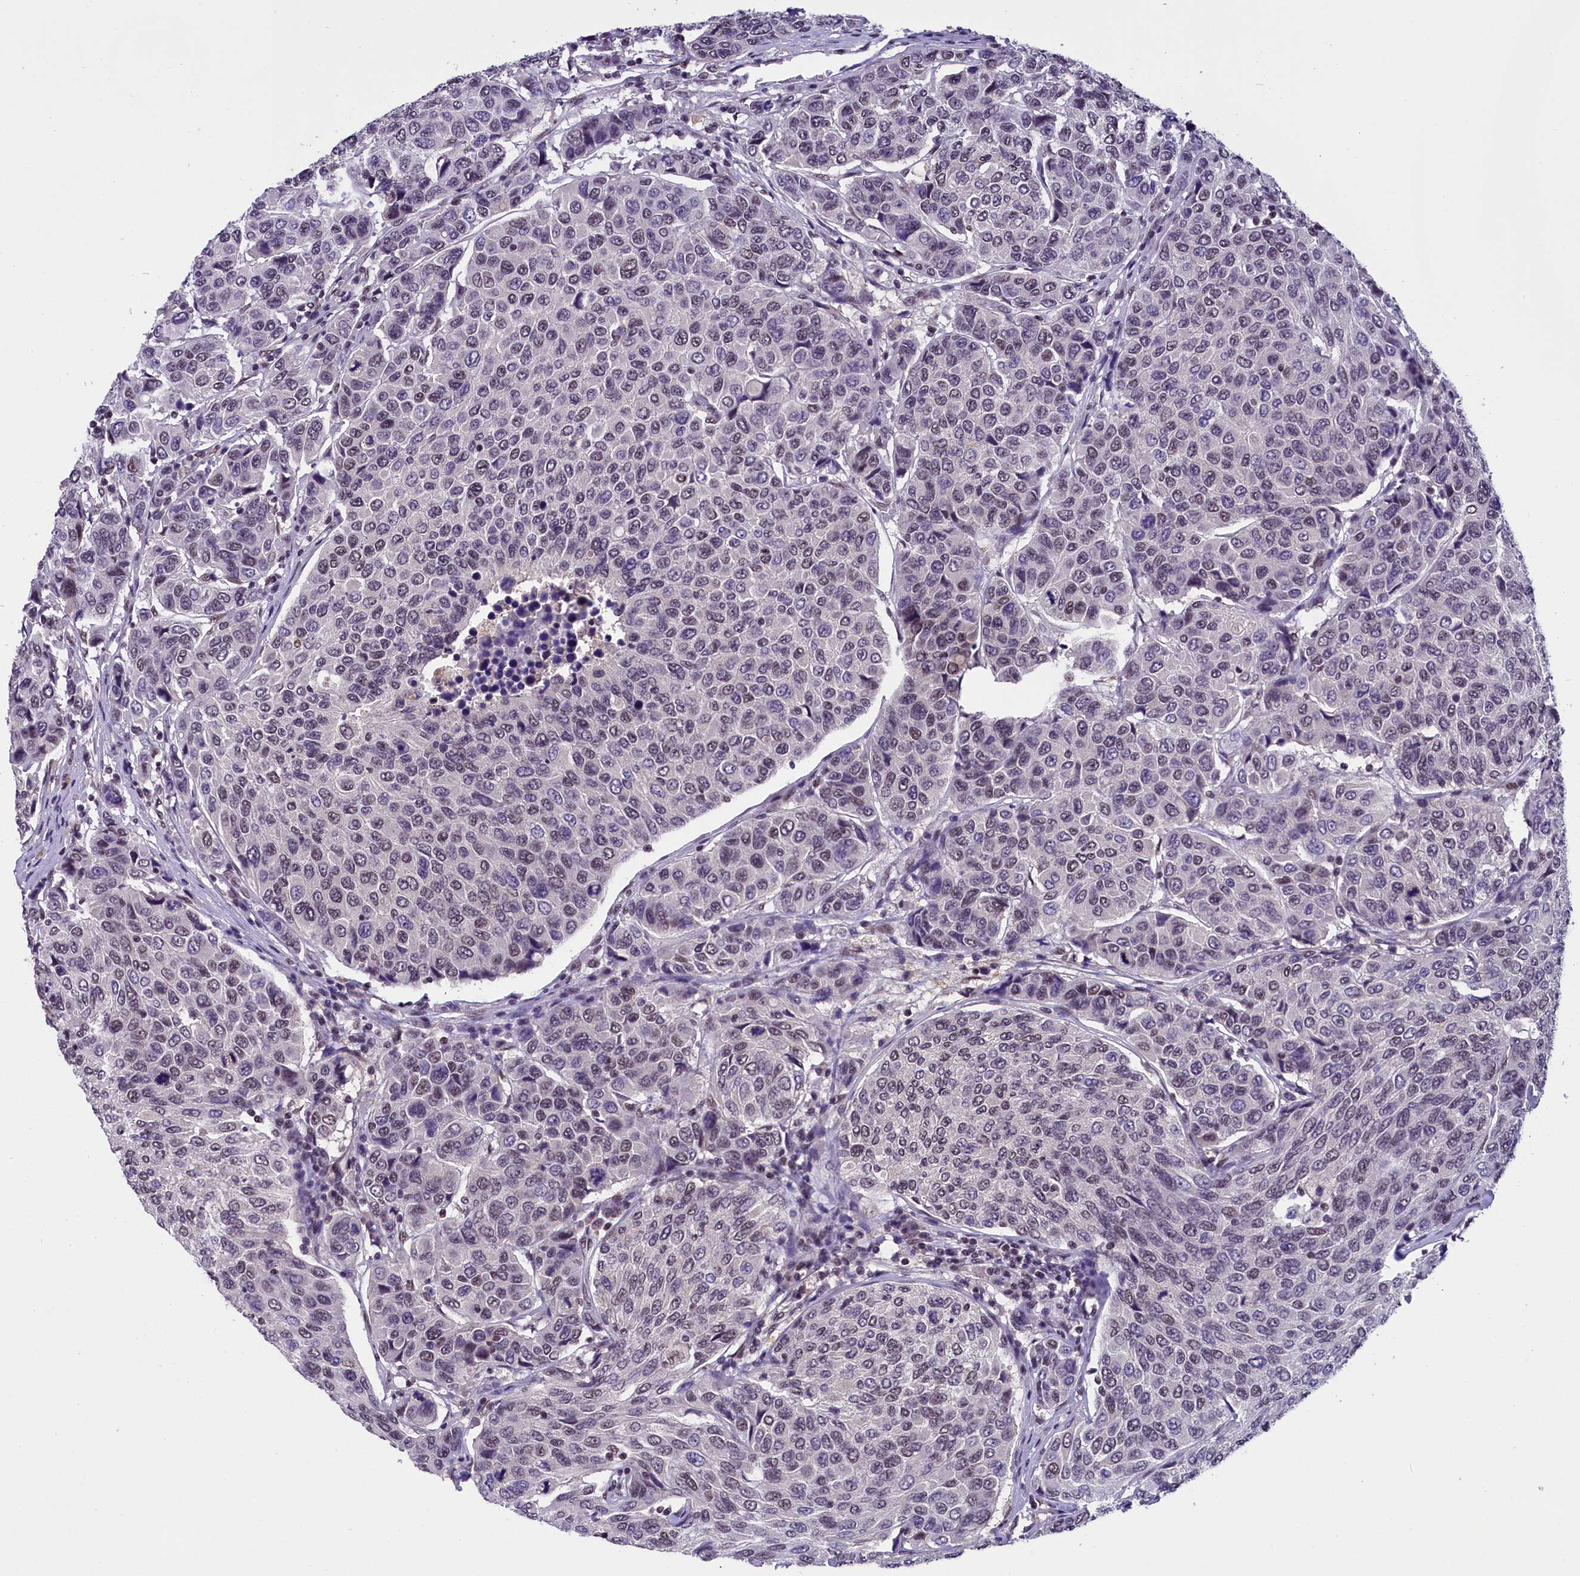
{"staining": {"intensity": "weak", "quantity": "<25%", "location": "nuclear"}, "tissue": "breast cancer", "cell_type": "Tumor cells", "image_type": "cancer", "snomed": [{"axis": "morphology", "description": "Duct carcinoma"}, {"axis": "topography", "description": "Breast"}], "caption": "The immunohistochemistry (IHC) micrograph has no significant staining in tumor cells of breast cancer (intraductal carcinoma) tissue. The staining was performed using DAB to visualize the protein expression in brown, while the nuclei were stained in blue with hematoxylin (Magnification: 20x).", "gene": "ZC3H4", "patient": {"sex": "female", "age": 55}}